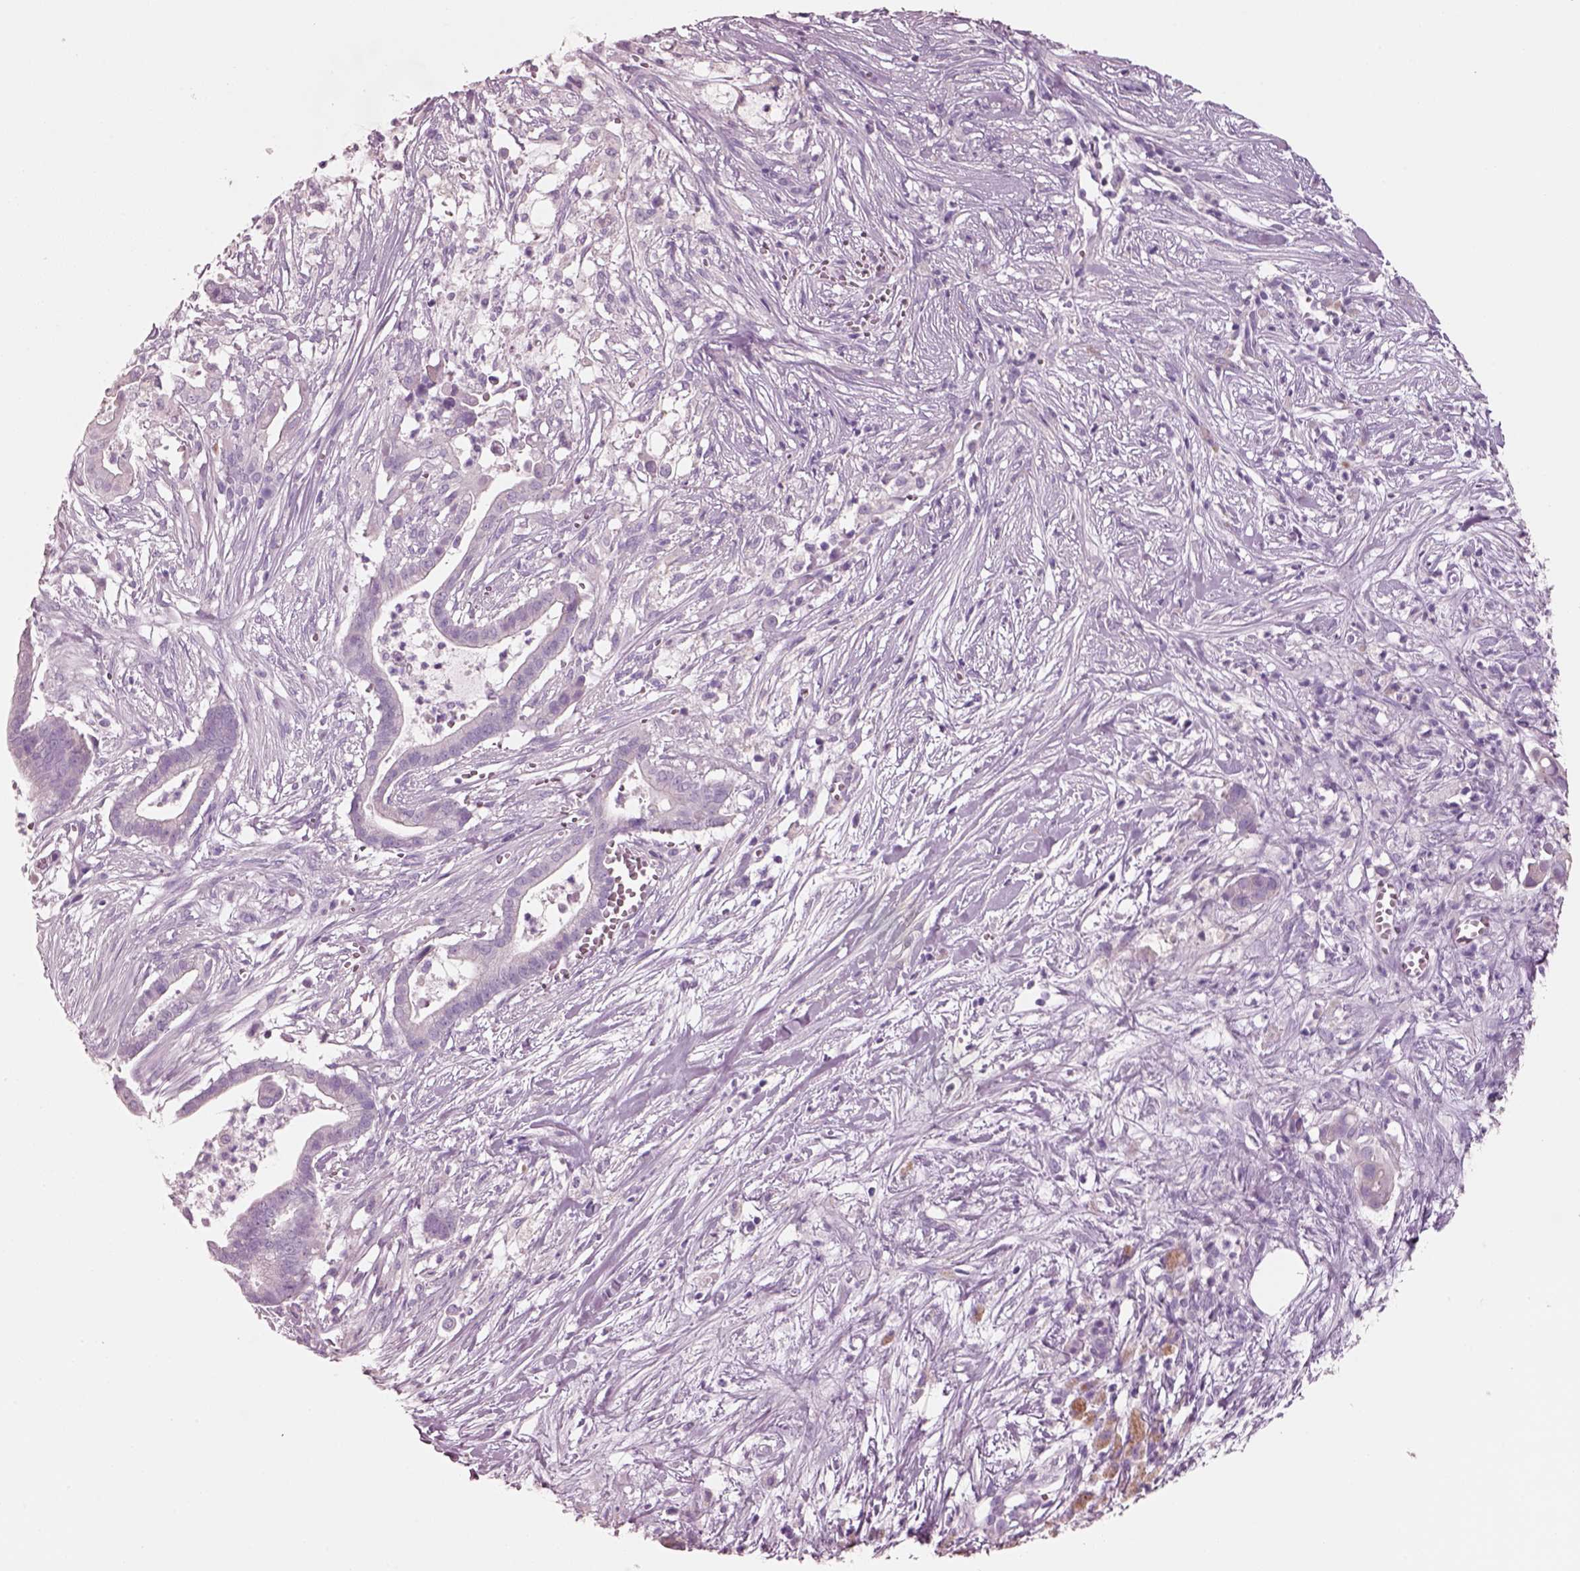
{"staining": {"intensity": "negative", "quantity": "none", "location": "none"}, "tissue": "pancreatic cancer", "cell_type": "Tumor cells", "image_type": "cancer", "snomed": [{"axis": "morphology", "description": "Adenocarcinoma, NOS"}, {"axis": "topography", "description": "Pancreas"}], "caption": "This is a histopathology image of immunohistochemistry (IHC) staining of pancreatic adenocarcinoma, which shows no positivity in tumor cells.", "gene": "PNOC", "patient": {"sex": "male", "age": 61}}